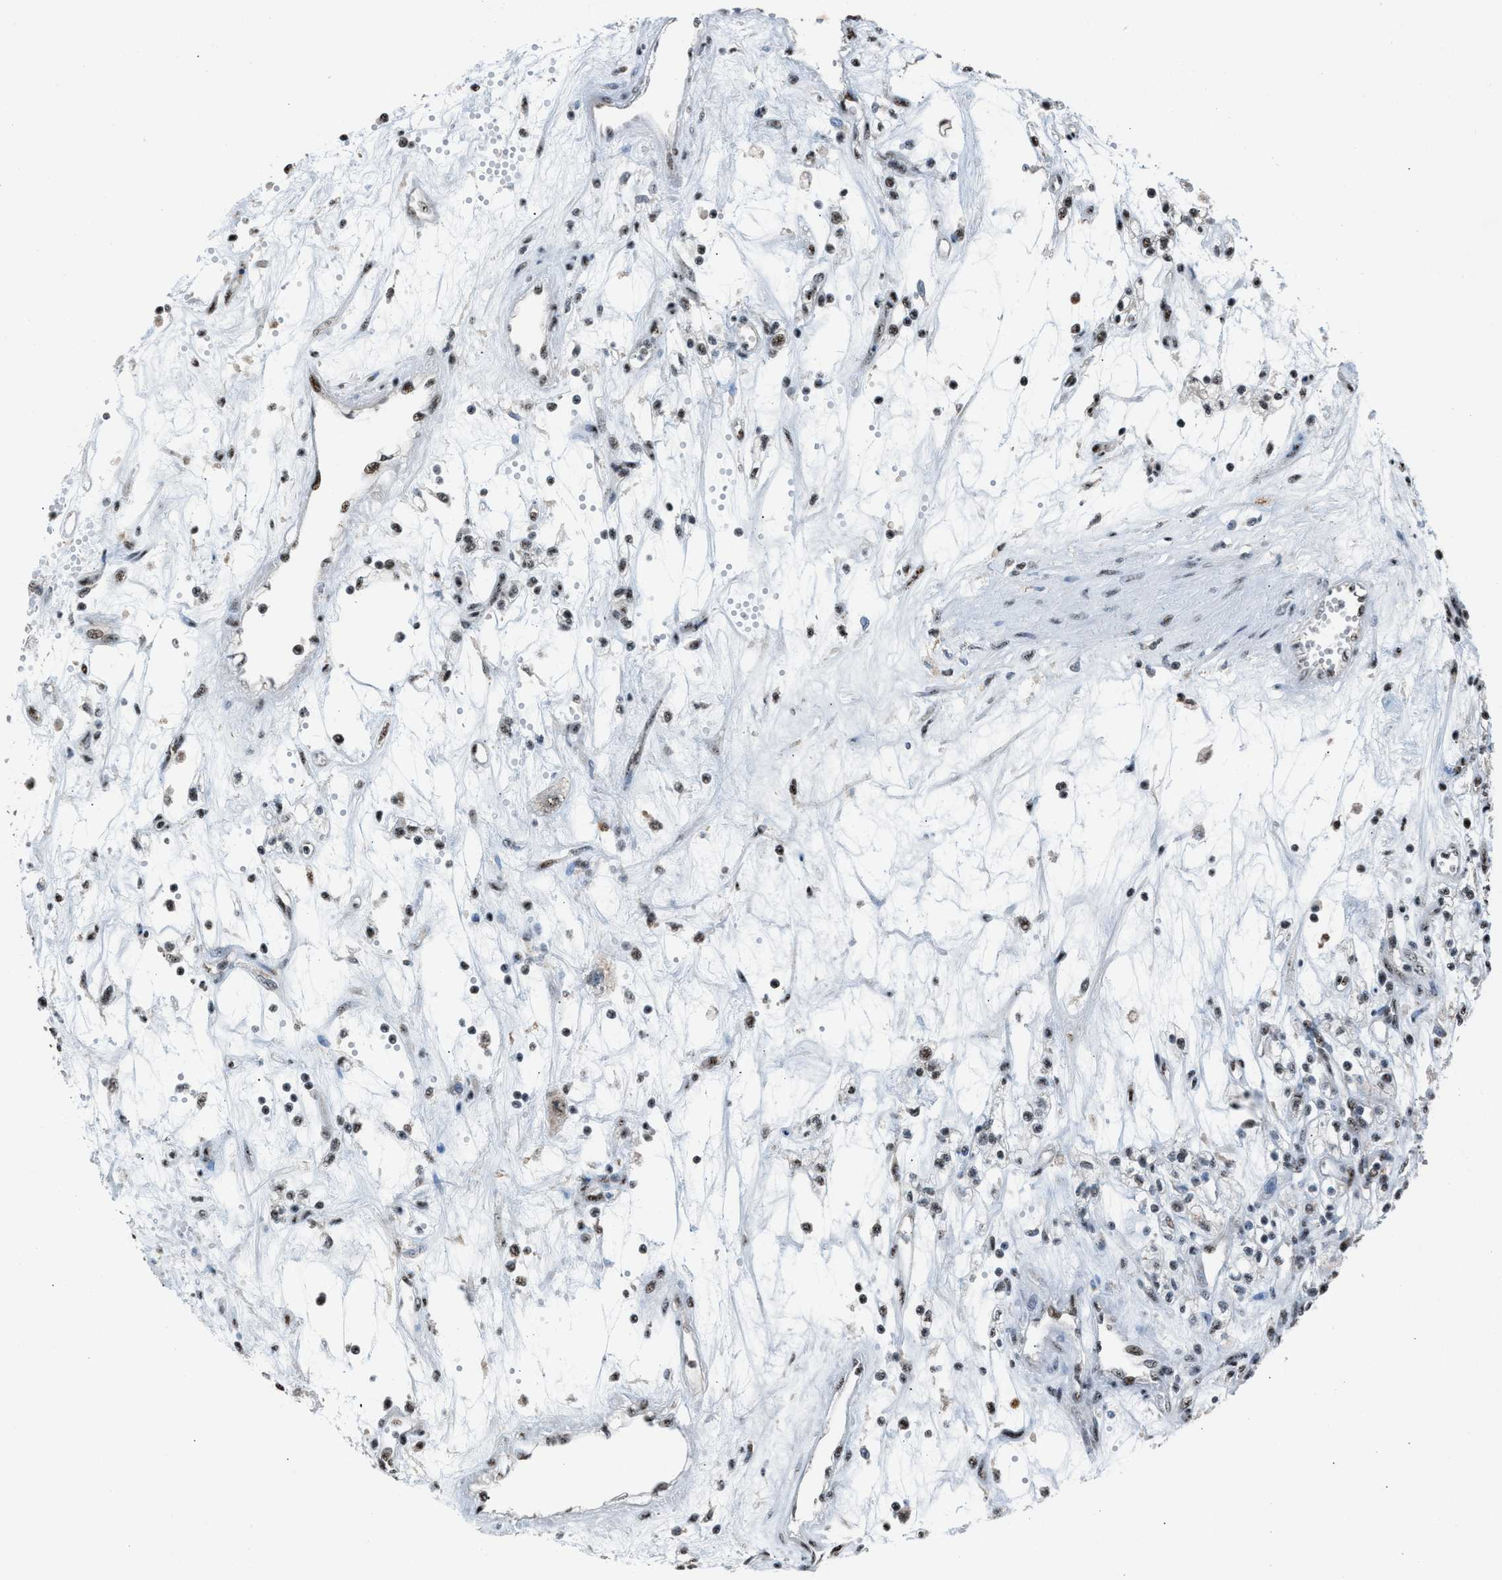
{"staining": {"intensity": "moderate", "quantity": ">75%", "location": "nuclear"}, "tissue": "renal cancer", "cell_type": "Tumor cells", "image_type": "cancer", "snomed": [{"axis": "morphology", "description": "Adenocarcinoma, NOS"}, {"axis": "topography", "description": "Kidney"}], "caption": "A photomicrograph showing moderate nuclear positivity in approximately >75% of tumor cells in adenocarcinoma (renal), as visualized by brown immunohistochemical staining.", "gene": "CENPP", "patient": {"sex": "male", "age": 59}}